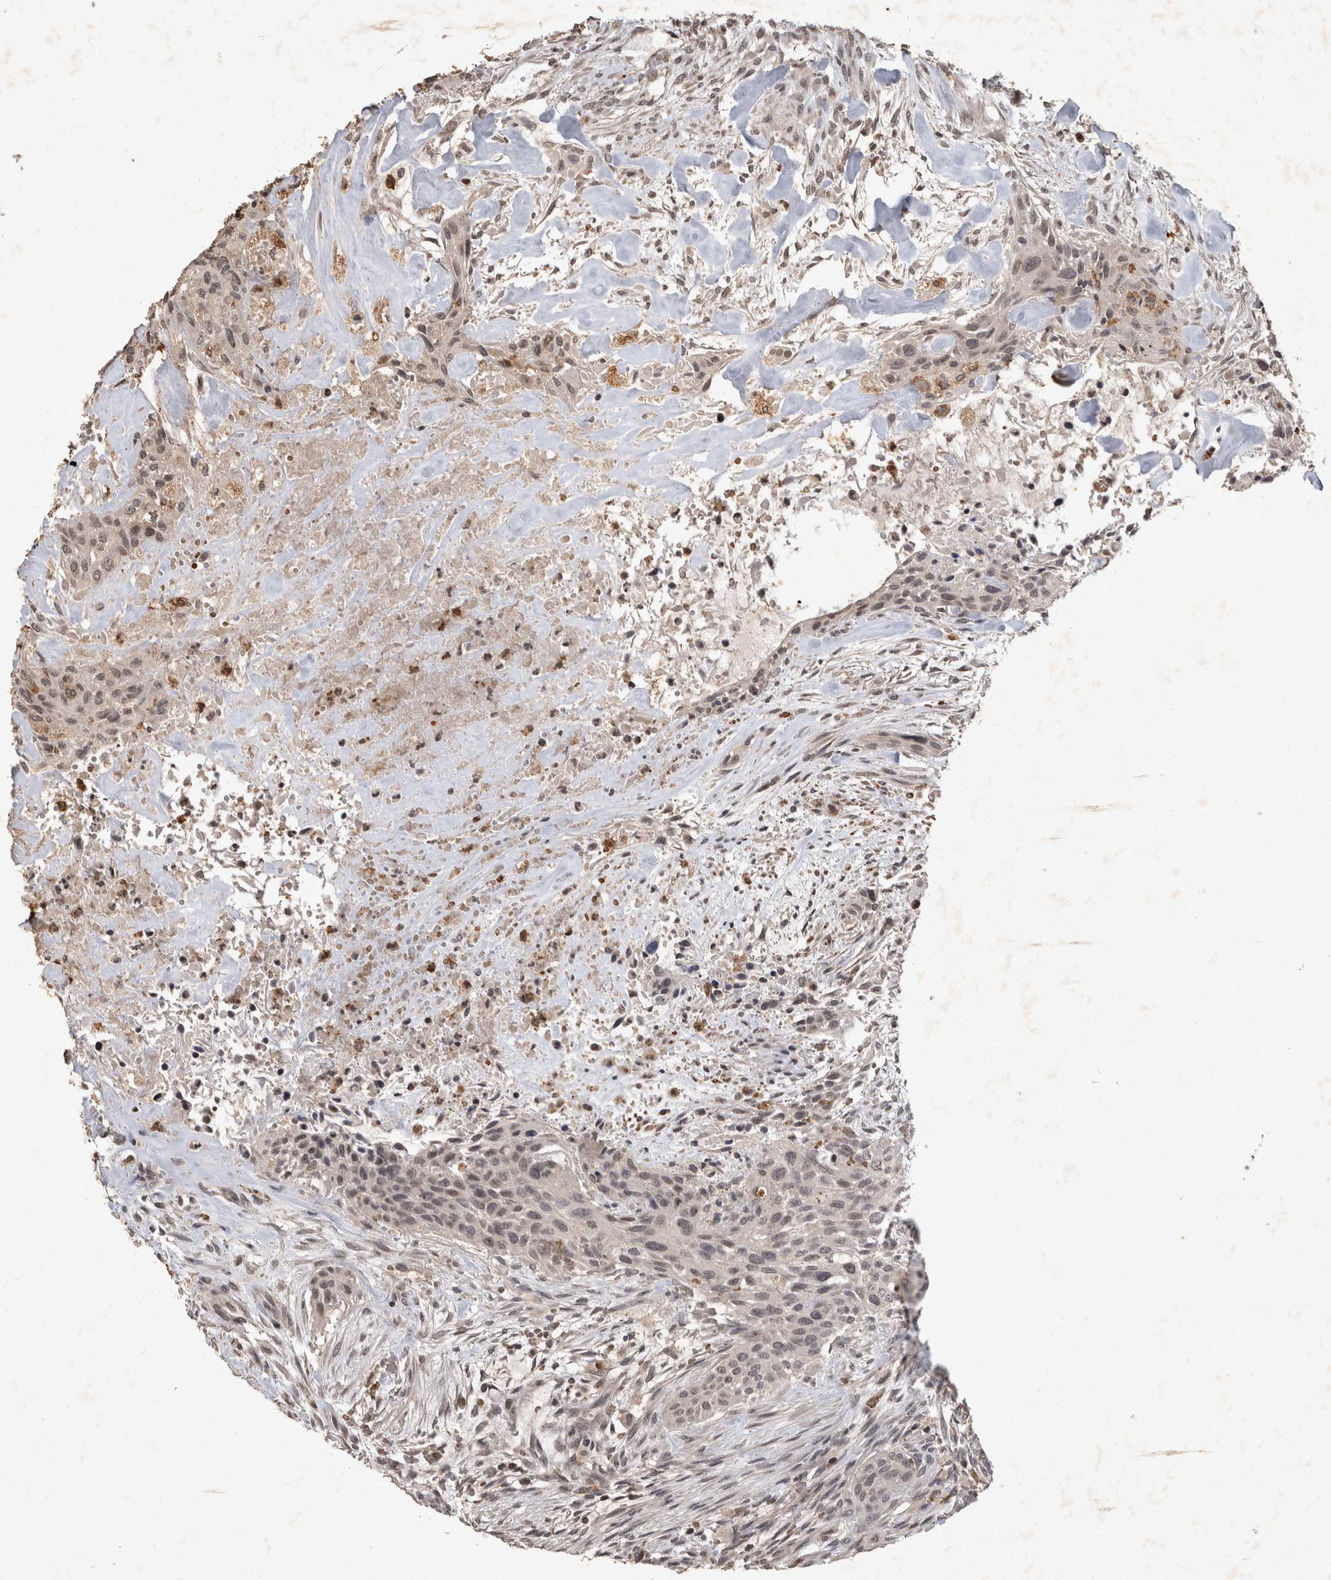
{"staining": {"intensity": "weak", "quantity": "25%-75%", "location": "nuclear"}, "tissue": "urothelial cancer", "cell_type": "Tumor cells", "image_type": "cancer", "snomed": [{"axis": "morphology", "description": "Urothelial carcinoma, High grade"}, {"axis": "topography", "description": "Urinary bladder"}], "caption": "Protein expression analysis of urothelial carcinoma (high-grade) exhibits weak nuclear positivity in approximately 25%-75% of tumor cells.", "gene": "HRK", "patient": {"sex": "male", "age": 35}}